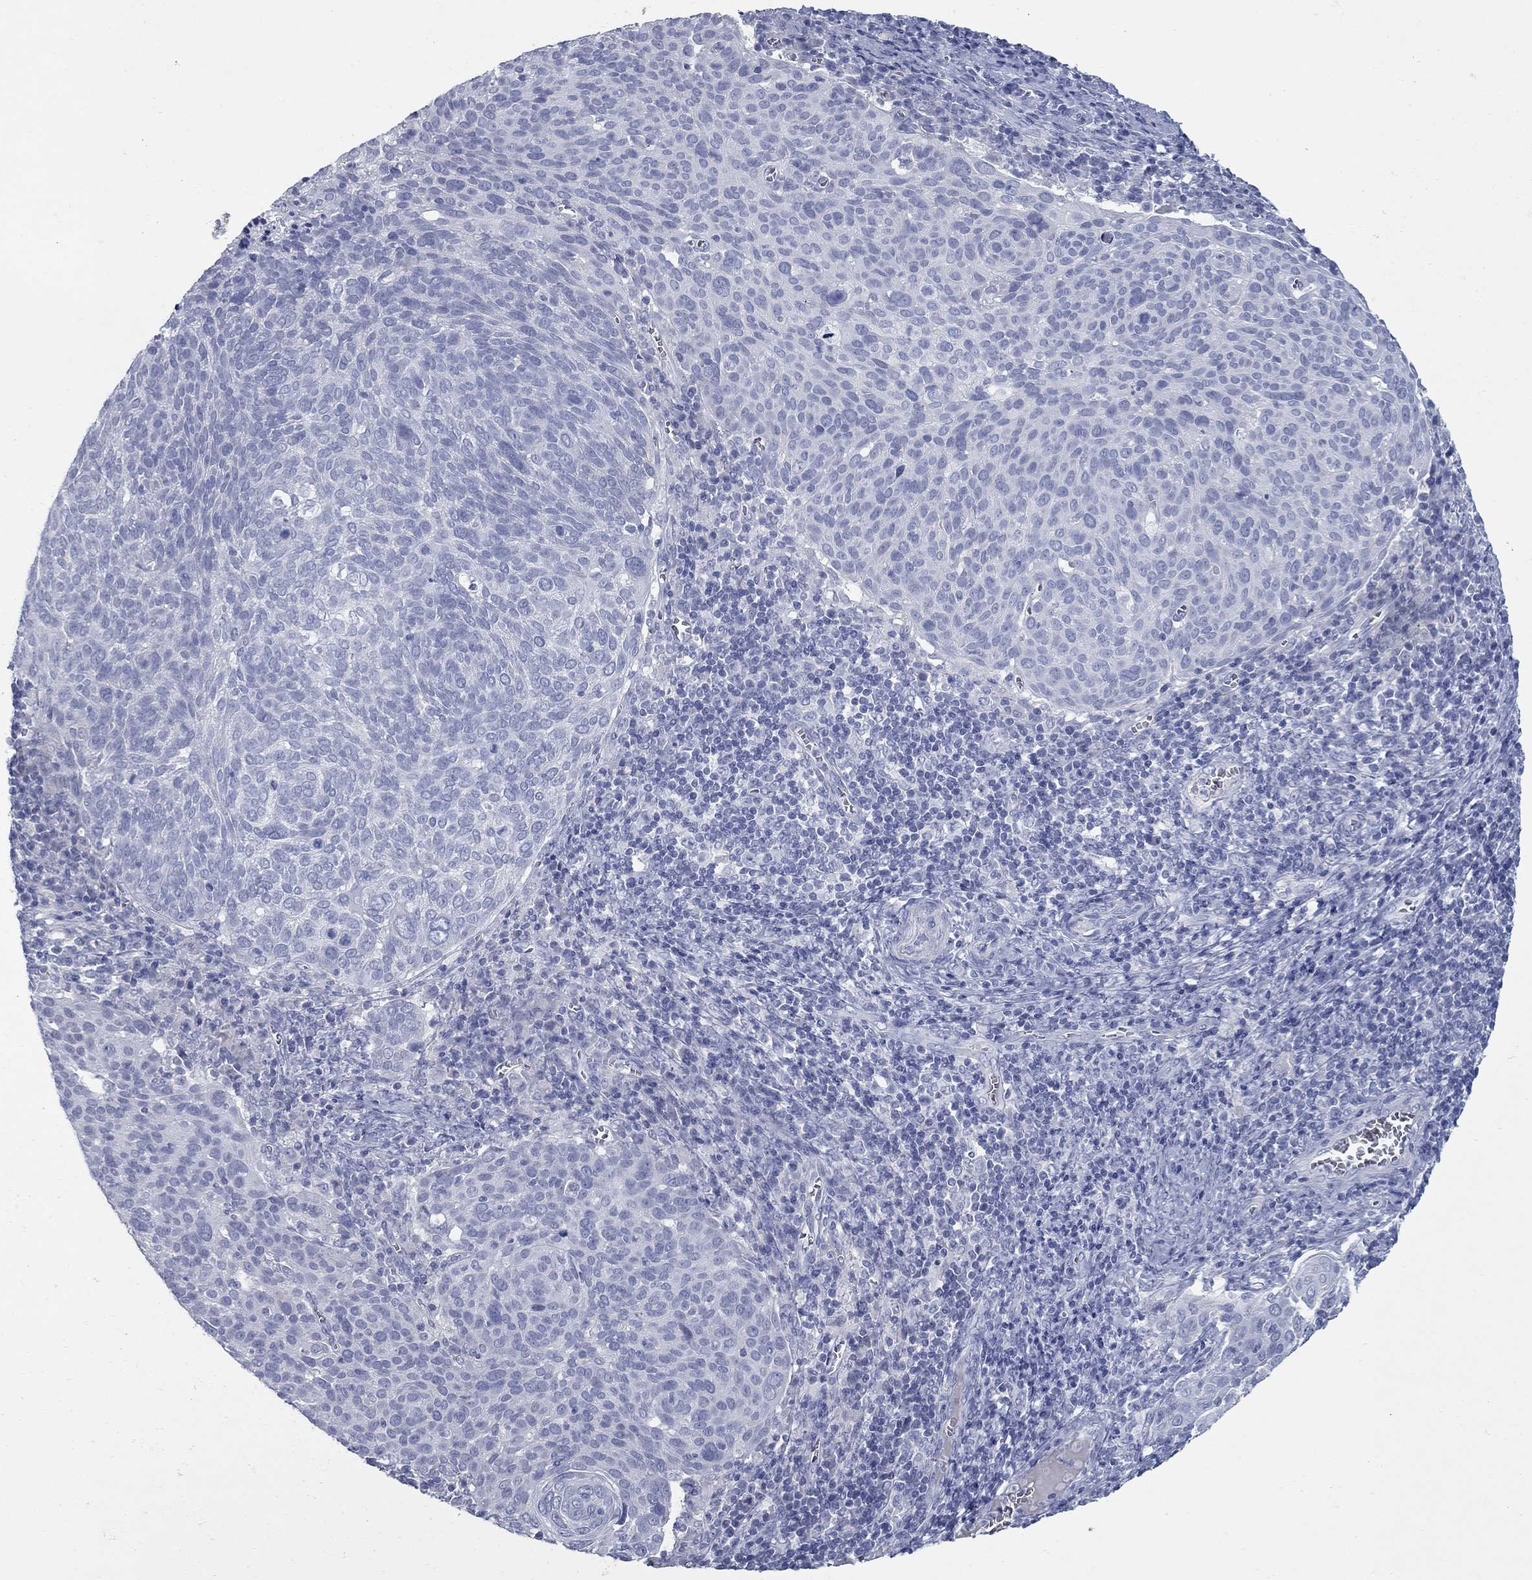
{"staining": {"intensity": "negative", "quantity": "none", "location": "none"}, "tissue": "cervical cancer", "cell_type": "Tumor cells", "image_type": "cancer", "snomed": [{"axis": "morphology", "description": "Squamous cell carcinoma, NOS"}, {"axis": "topography", "description": "Cervix"}], "caption": "High magnification brightfield microscopy of cervical squamous cell carcinoma stained with DAB (3,3'-diaminobenzidine) (brown) and counterstained with hematoxylin (blue): tumor cells show no significant expression.", "gene": "KIRREL2", "patient": {"sex": "female", "age": 39}}